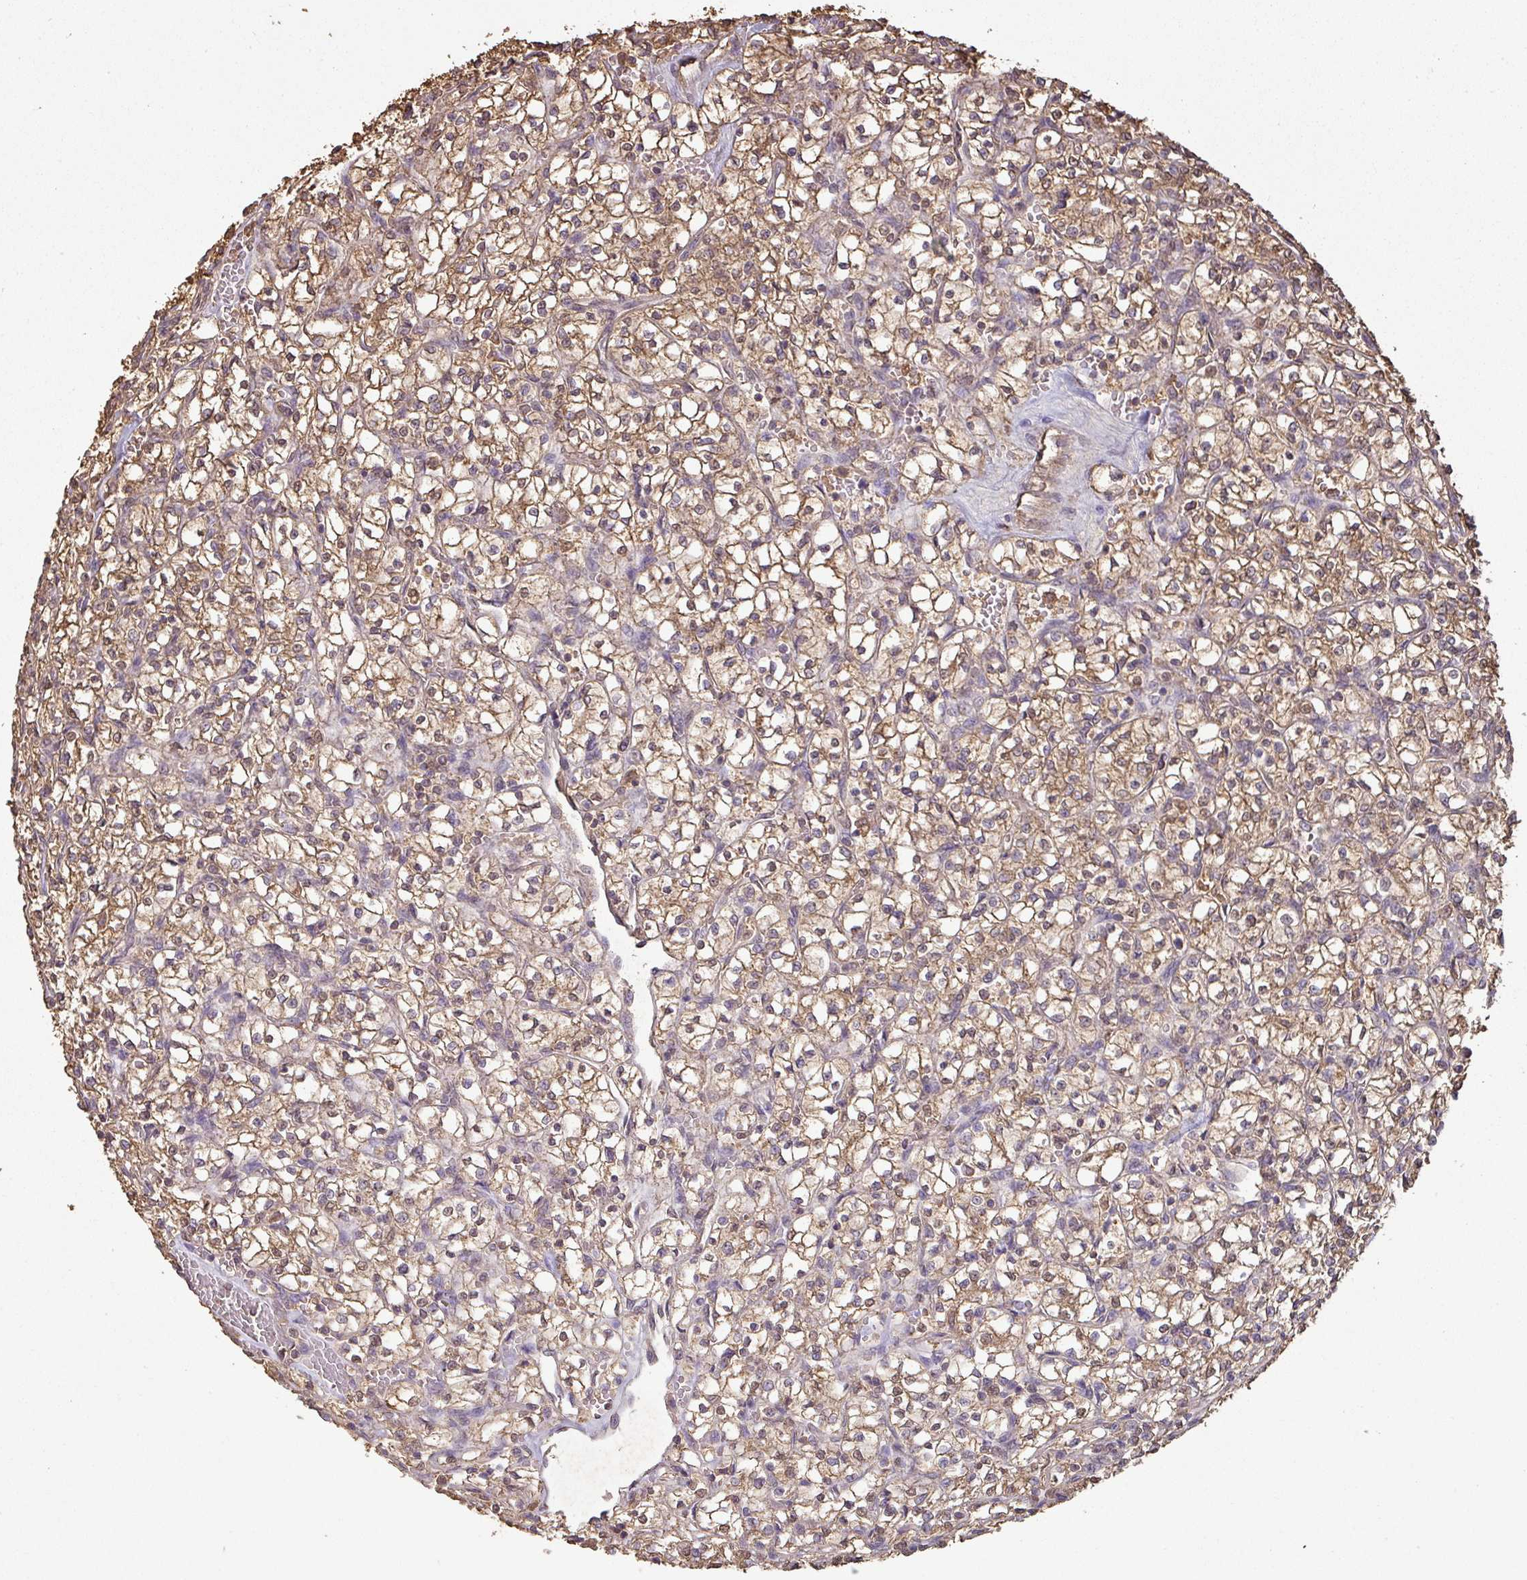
{"staining": {"intensity": "moderate", "quantity": ">75%", "location": "cytoplasmic/membranous"}, "tissue": "renal cancer", "cell_type": "Tumor cells", "image_type": "cancer", "snomed": [{"axis": "morphology", "description": "Adenocarcinoma, NOS"}, {"axis": "topography", "description": "Kidney"}], "caption": "This is an image of immunohistochemistry (IHC) staining of adenocarcinoma (renal), which shows moderate expression in the cytoplasmic/membranous of tumor cells.", "gene": "ATAT1", "patient": {"sex": "female", "age": 64}}